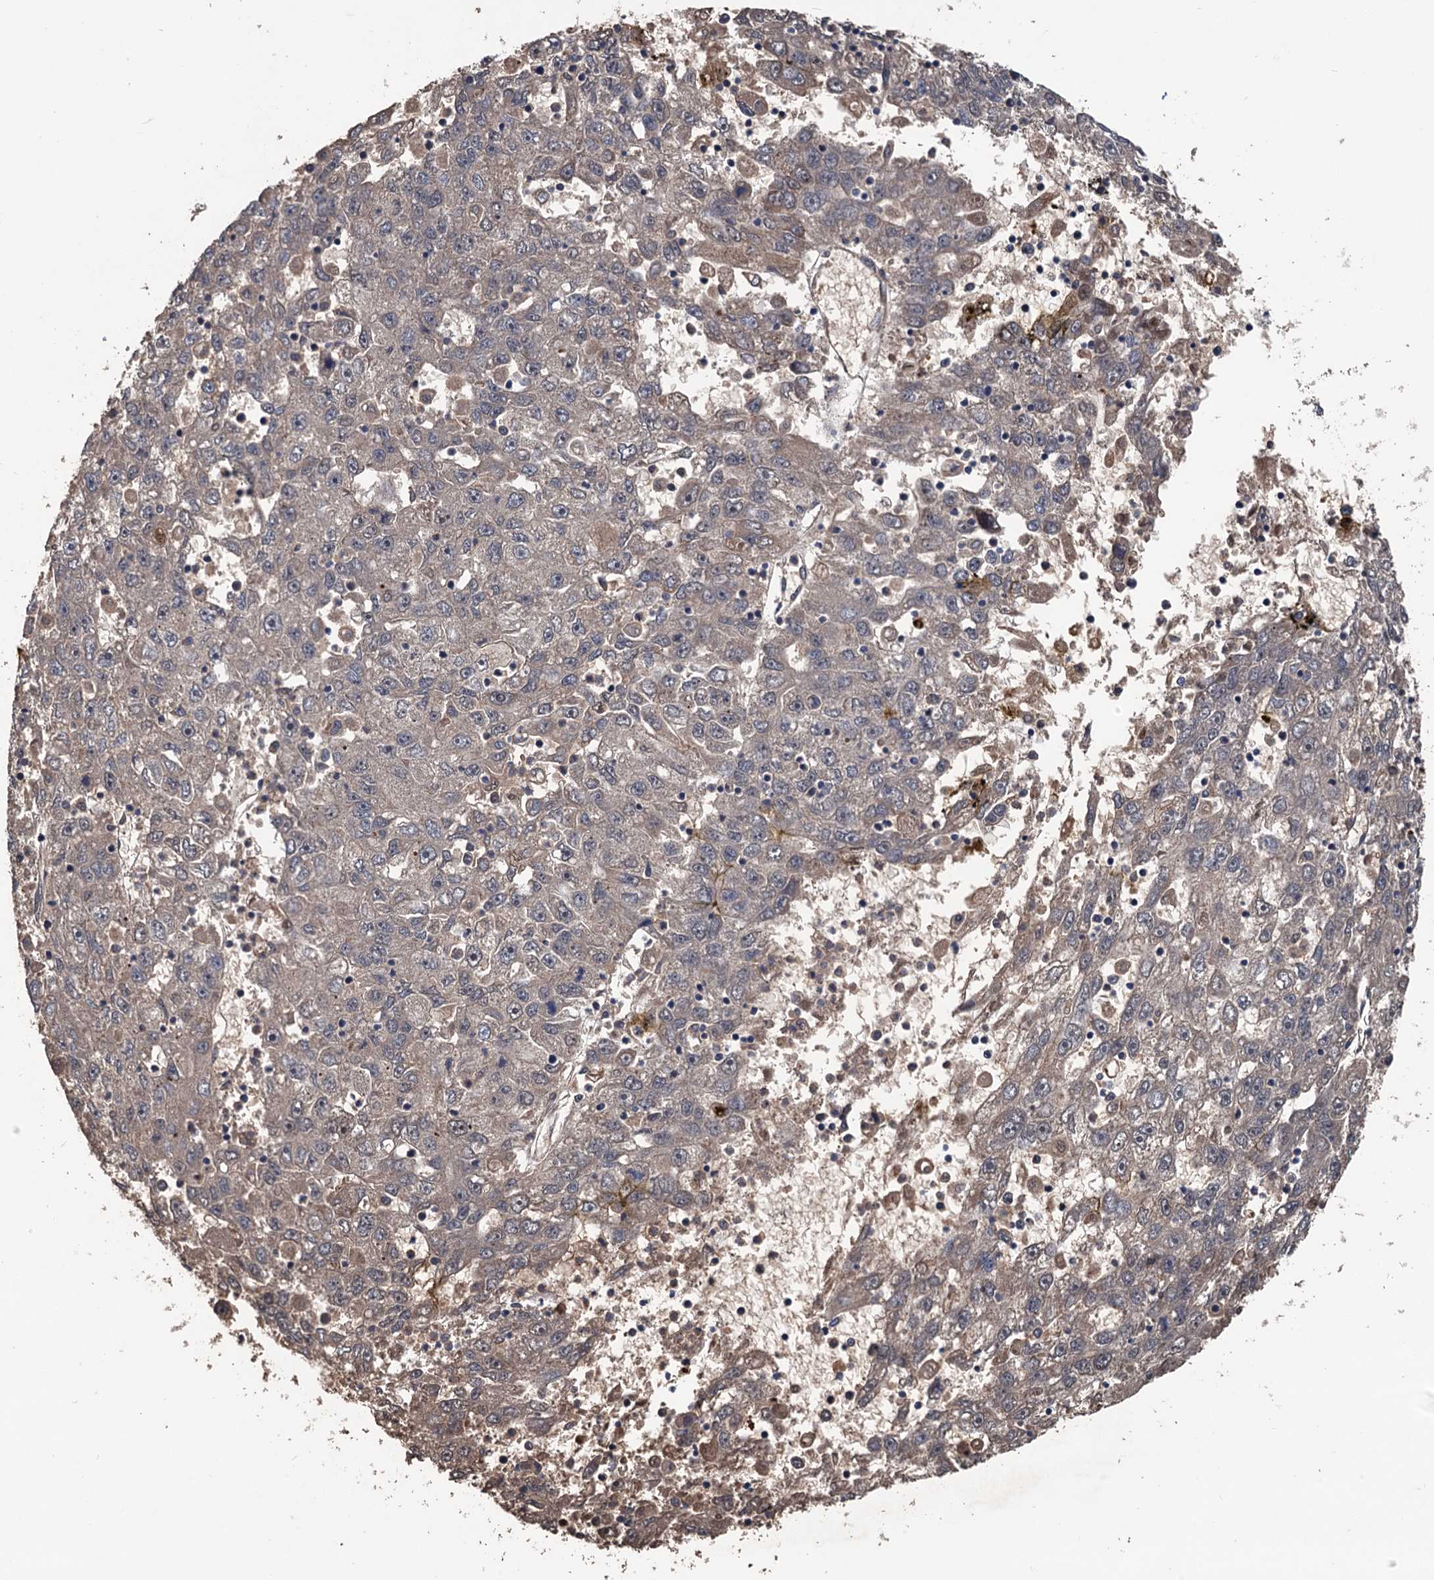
{"staining": {"intensity": "weak", "quantity": "25%-75%", "location": "cytoplasmic/membranous"}, "tissue": "liver cancer", "cell_type": "Tumor cells", "image_type": "cancer", "snomed": [{"axis": "morphology", "description": "Carcinoma, Hepatocellular, NOS"}, {"axis": "topography", "description": "Liver"}], "caption": "Brown immunohistochemical staining in liver hepatocellular carcinoma reveals weak cytoplasmic/membranous positivity in about 25%-75% of tumor cells.", "gene": "ZNF438", "patient": {"sex": "male", "age": 49}}